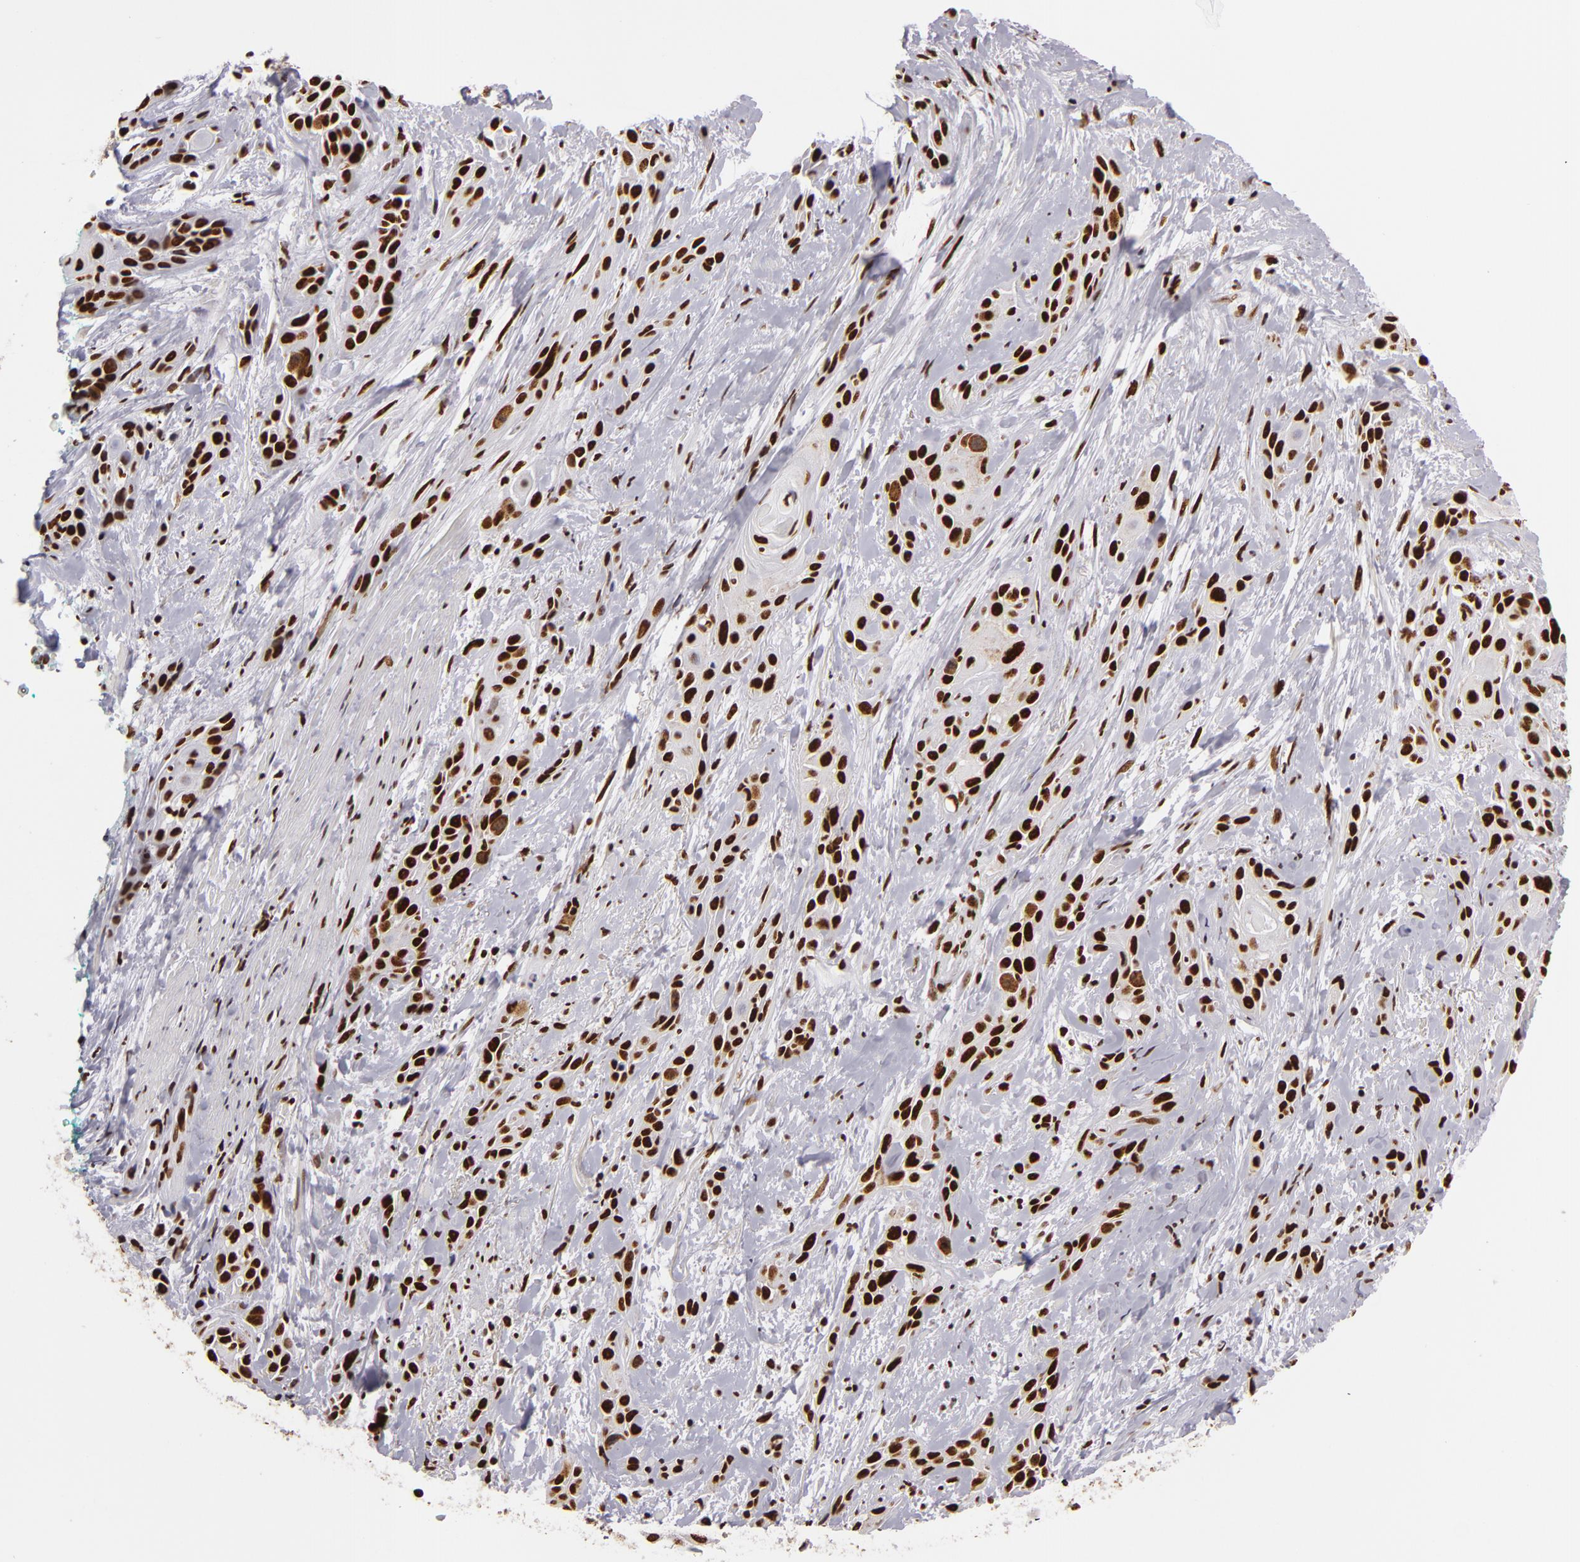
{"staining": {"intensity": "strong", "quantity": ">75%", "location": "nuclear"}, "tissue": "skin cancer", "cell_type": "Tumor cells", "image_type": "cancer", "snomed": [{"axis": "morphology", "description": "Squamous cell carcinoma, NOS"}, {"axis": "topography", "description": "Skin"}, {"axis": "topography", "description": "Anal"}], "caption": "Skin squamous cell carcinoma stained for a protein (brown) displays strong nuclear positive positivity in approximately >75% of tumor cells.", "gene": "SAFB", "patient": {"sex": "male", "age": 64}}